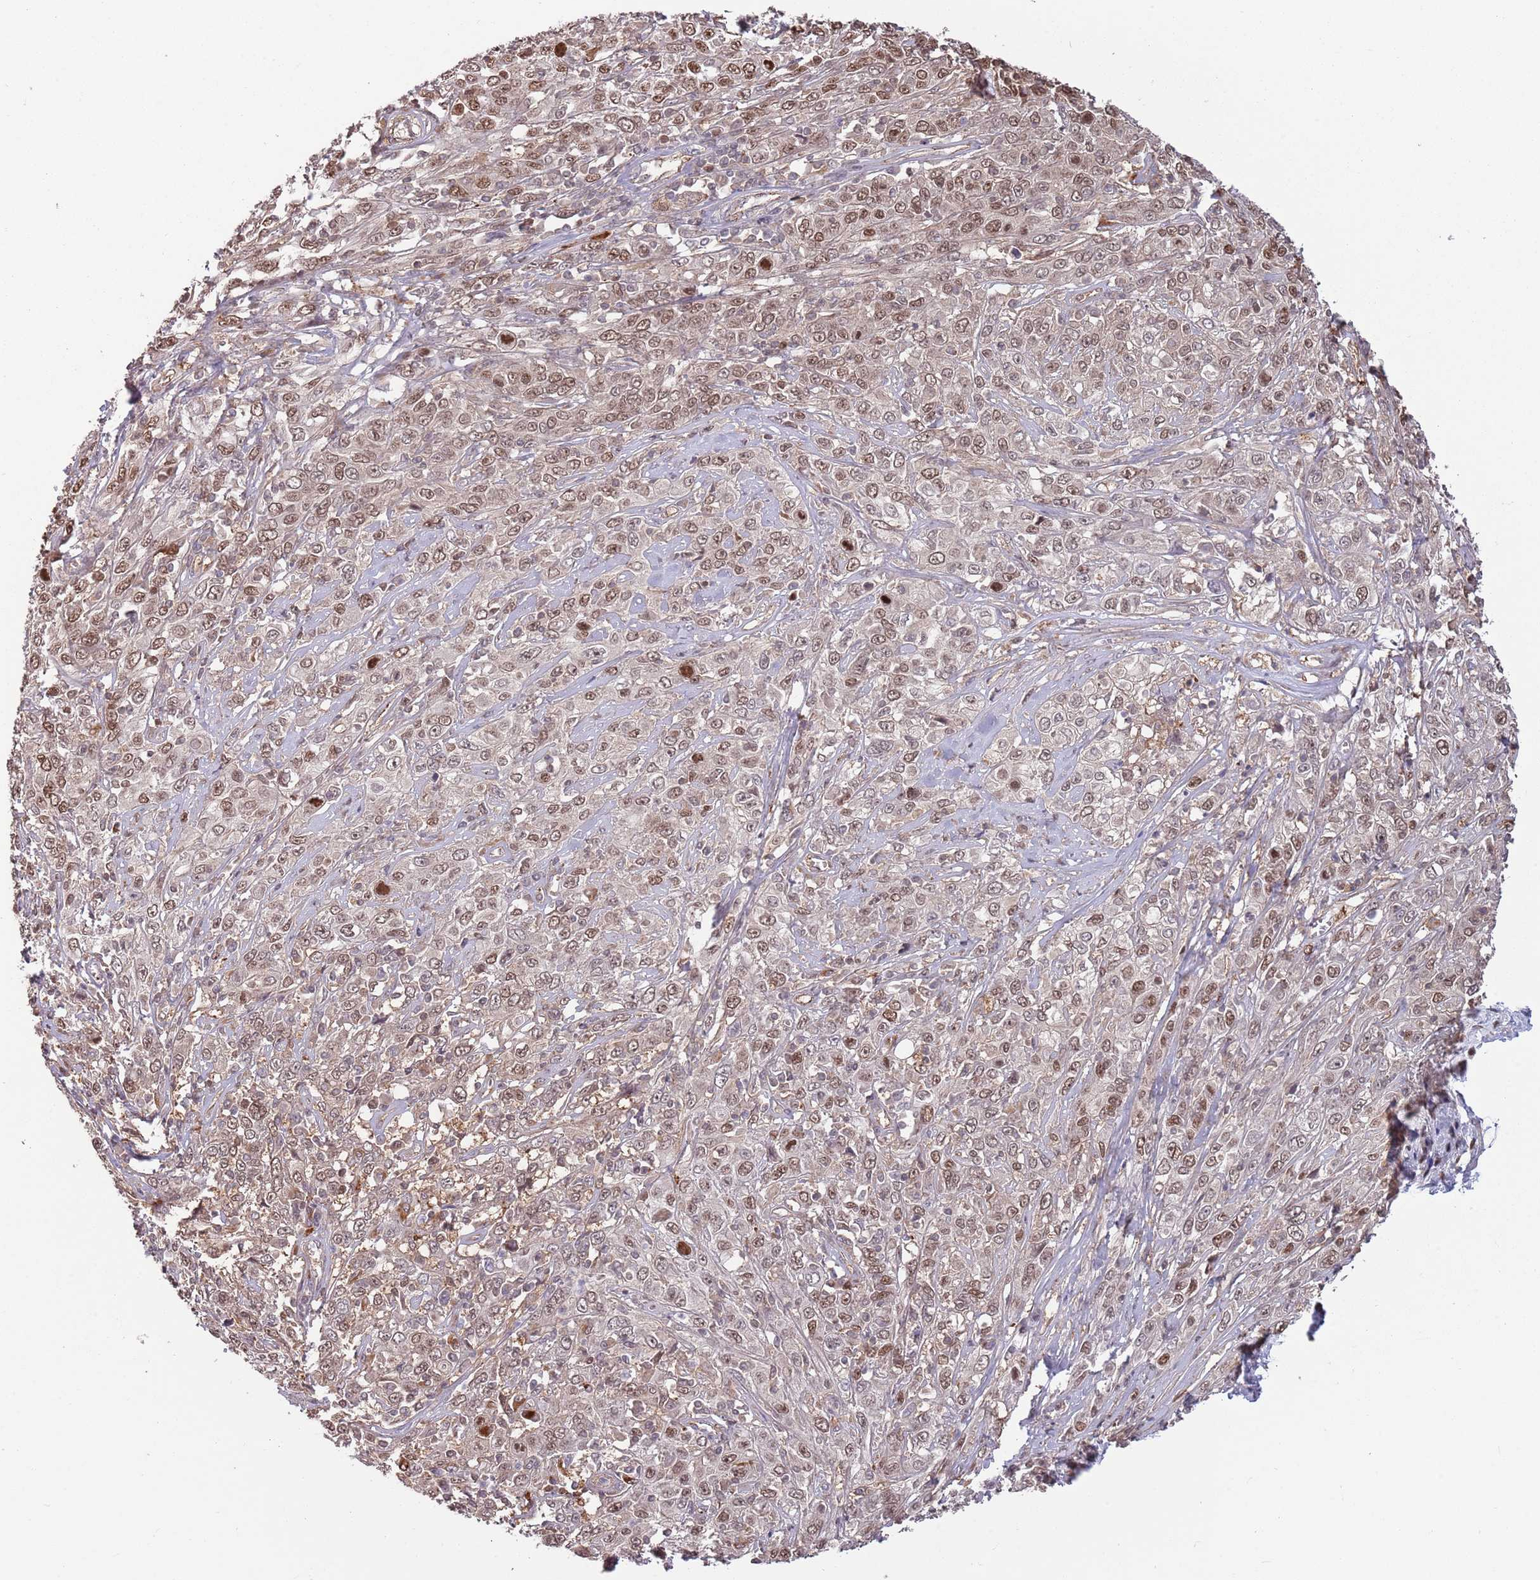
{"staining": {"intensity": "moderate", "quantity": ">75%", "location": "nuclear"}, "tissue": "cervical cancer", "cell_type": "Tumor cells", "image_type": "cancer", "snomed": [{"axis": "morphology", "description": "Squamous cell carcinoma, NOS"}, {"axis": "topography", "description": "Cervix"}], "caption": "Protein expression analysis of human cervical cancer reveals moderate nuclear staining in approximately >75% of tumor cells.", "gene": "SALL1", "patient": {"sex": "female", "age": 46}}